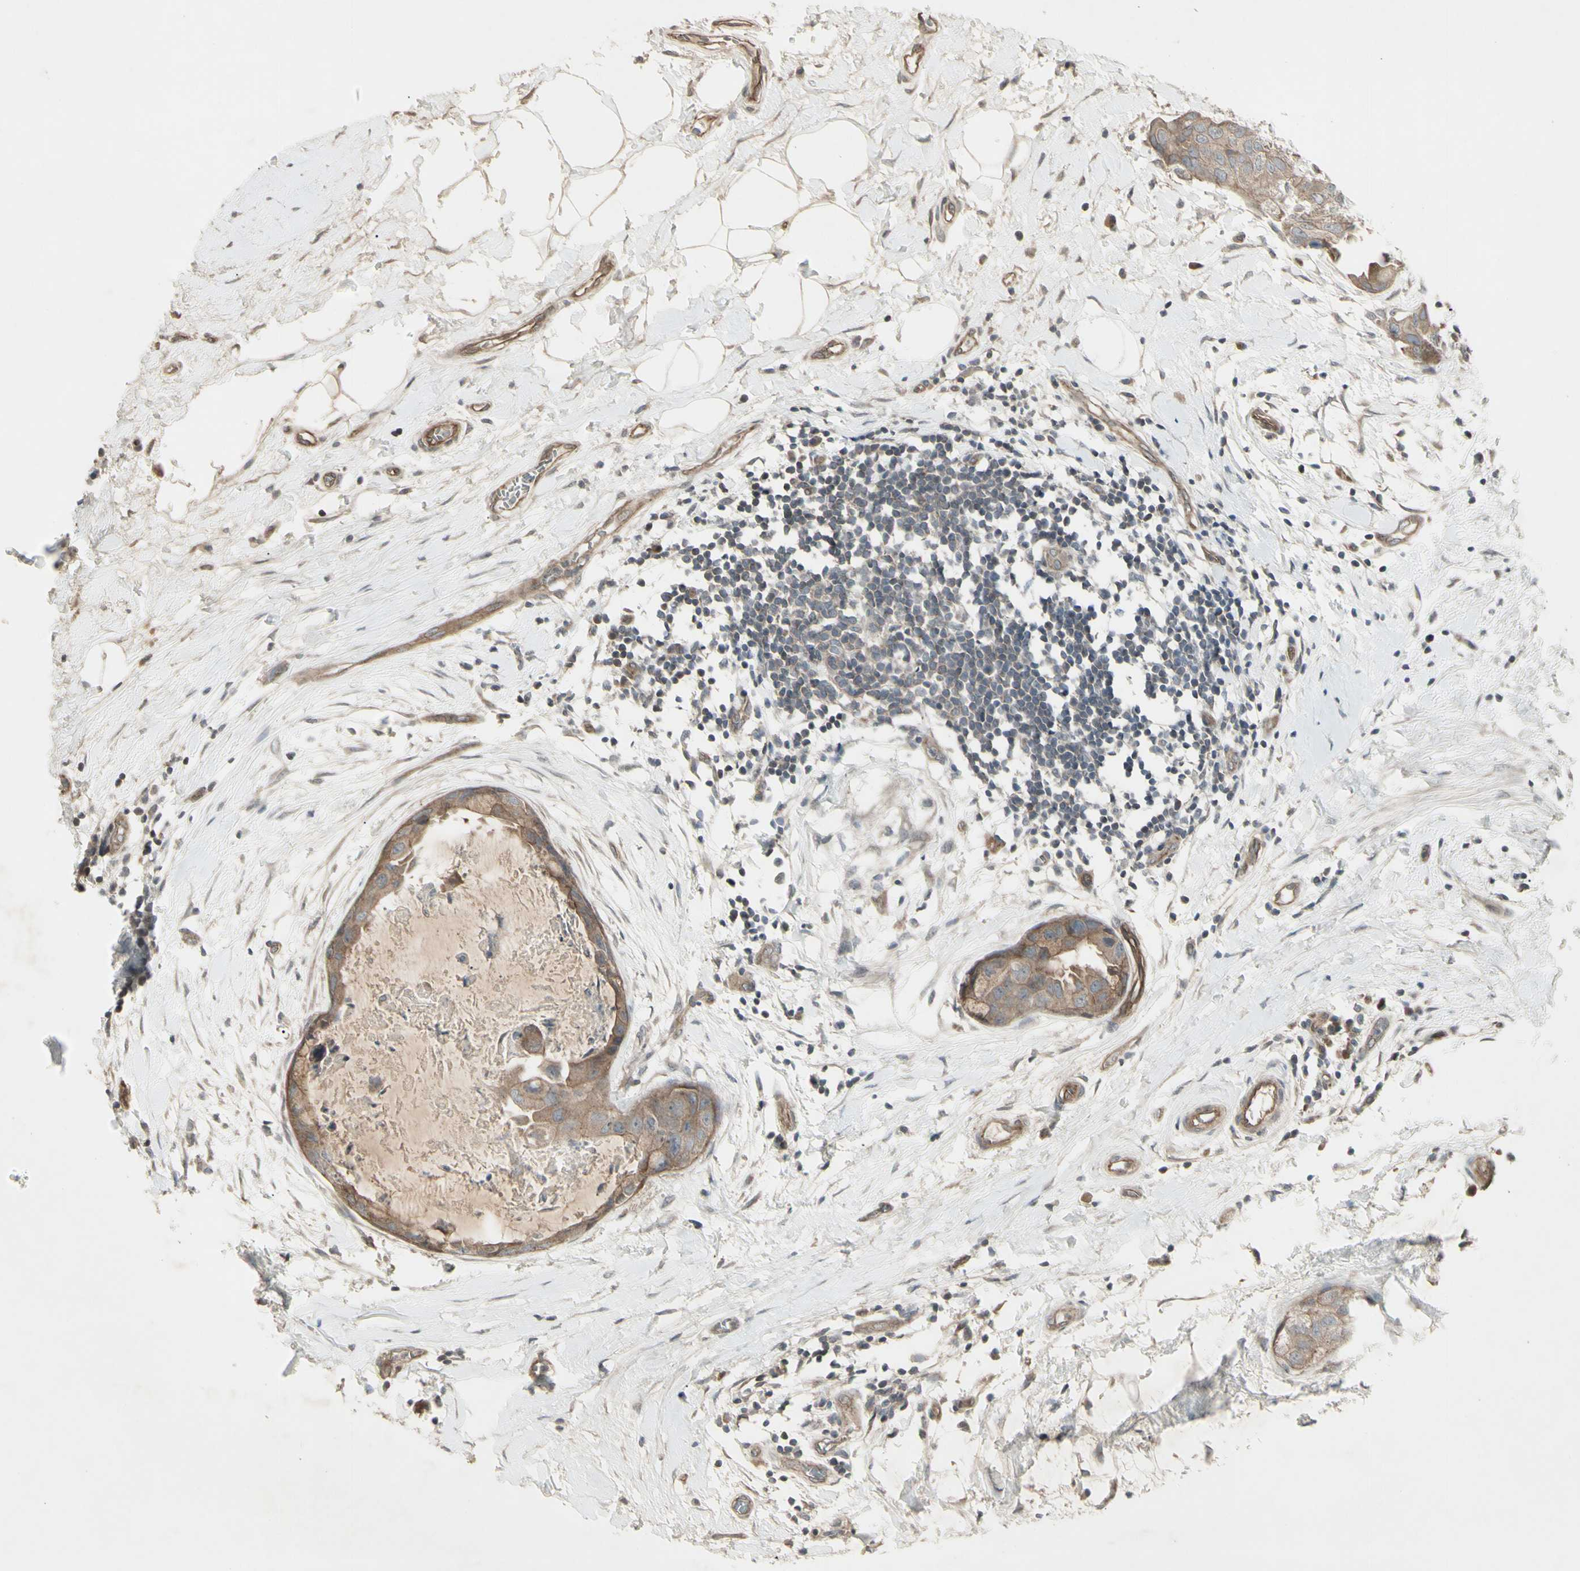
{"staining": {"intensity": "weak", "quantity": ">75%", "location": "cytoplasmic/membranous"}, "tissue": "breast cancer", "cell_type": "Tumor cells", "image_type": "cancer", "snomed": [{"axis": "morphology", "description": "Duct carcinoma"}, {"axis": "topography", "description": "Breast"}], "caption": "A high-resolution image shows immunohistochemistry staining of invasive ductal carcinoma (breast), which reveals weak cytoplasmic/membranous staining in approximately >75% of tumor cells.", "gene": "JAG1", "patient": {"sex": "female", "age": 40}}